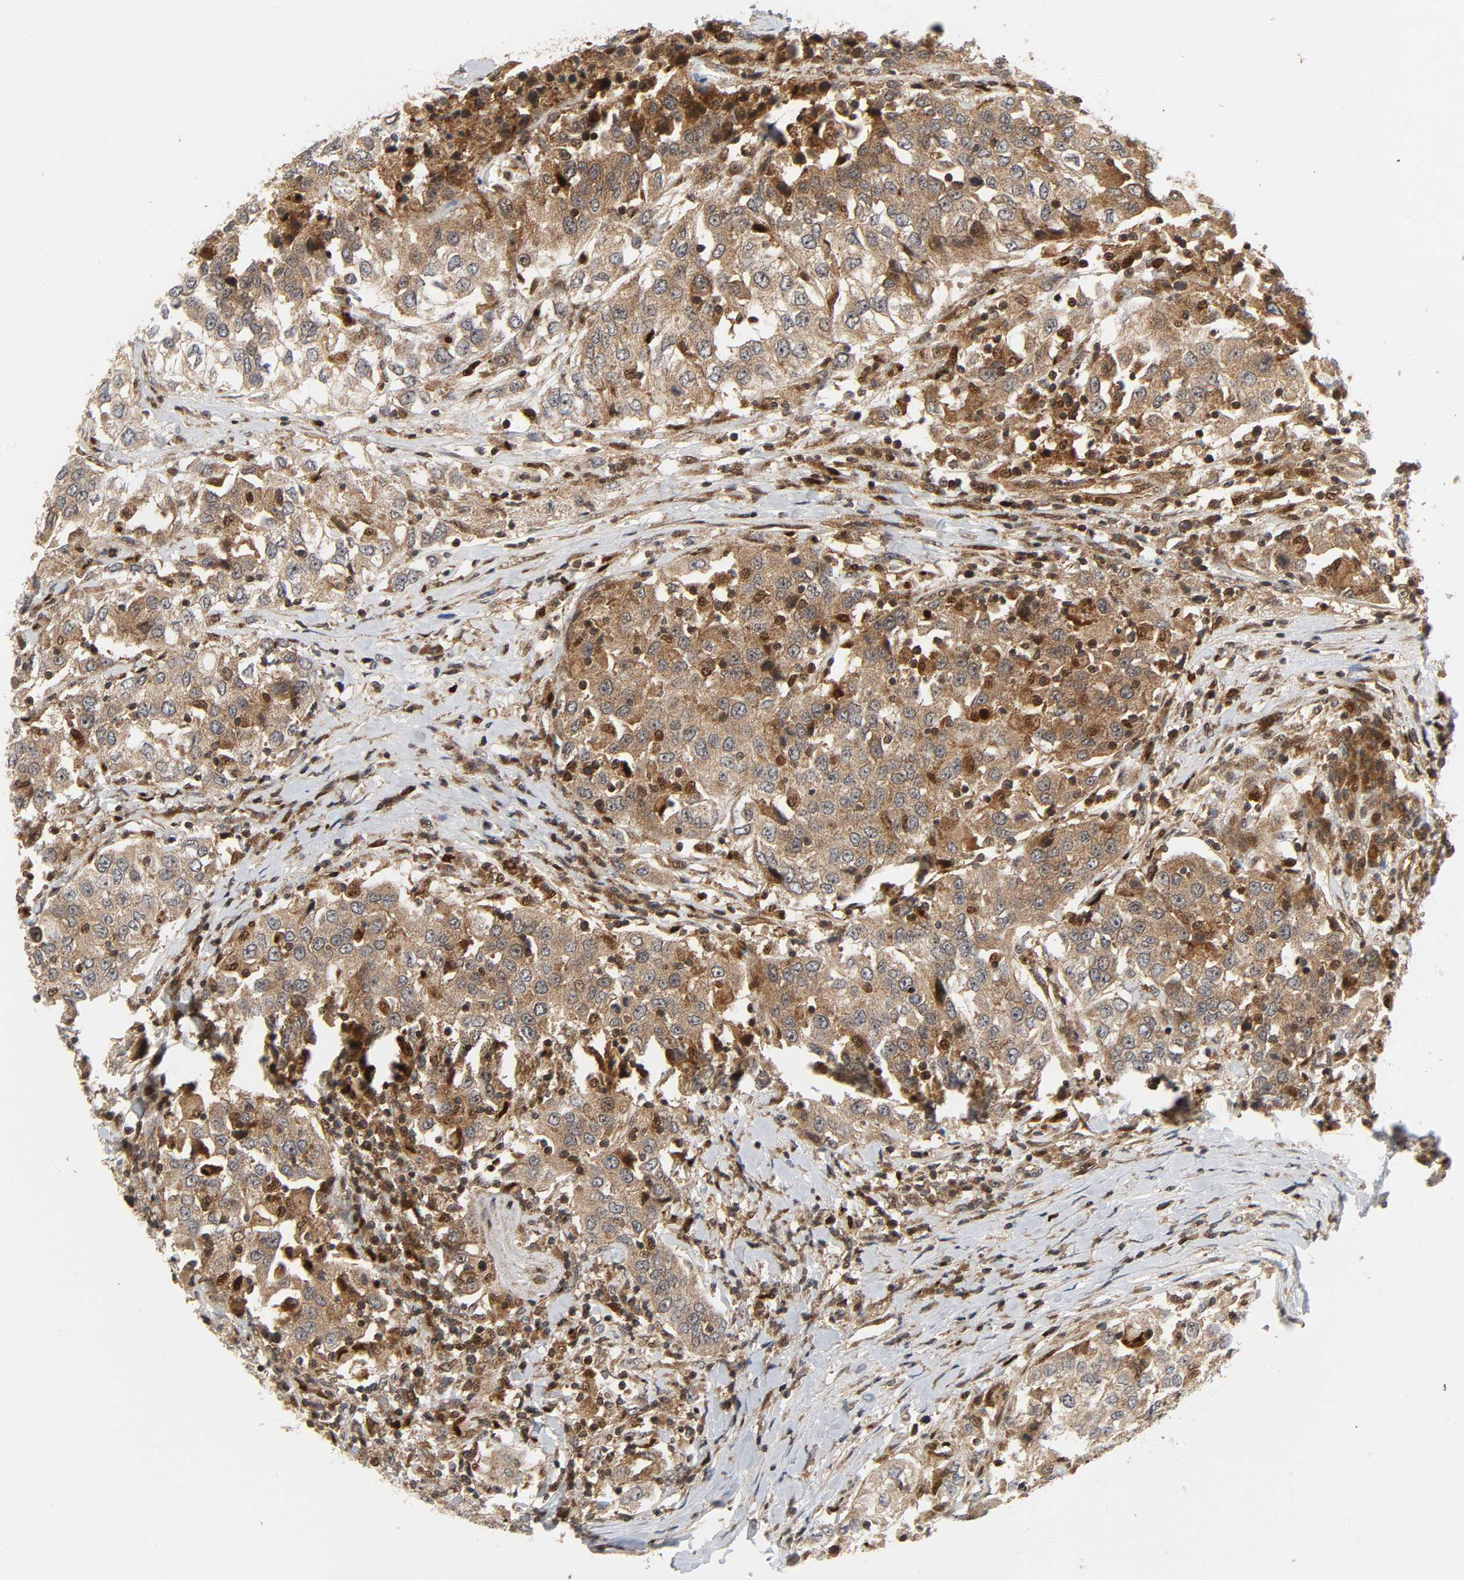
{"staining": {"intensity": "moderate", "quantity": ">75%", "location": "cytoplasmic/membranous"}, "tissue": "urothelial cancer", "cell_type": "Tumor cells", "image_type": "cancer", "snomed": [{"axis": "morphology", "description": "Urothelial carcinoma, High grade"}, {"axis": "topography", "description": "Urinary bladder"}], "caption": "Immunohistochemistry (DAB (3,3'-diaminobenzidine)) staining of urothelial carcinoma (high-grade) demonstrates moderate cytoplasmic/membranous protein positivity in about >75% of tumor cells.", "gene": "CHUK", "patient": {"sex": "female", "age": 80}}